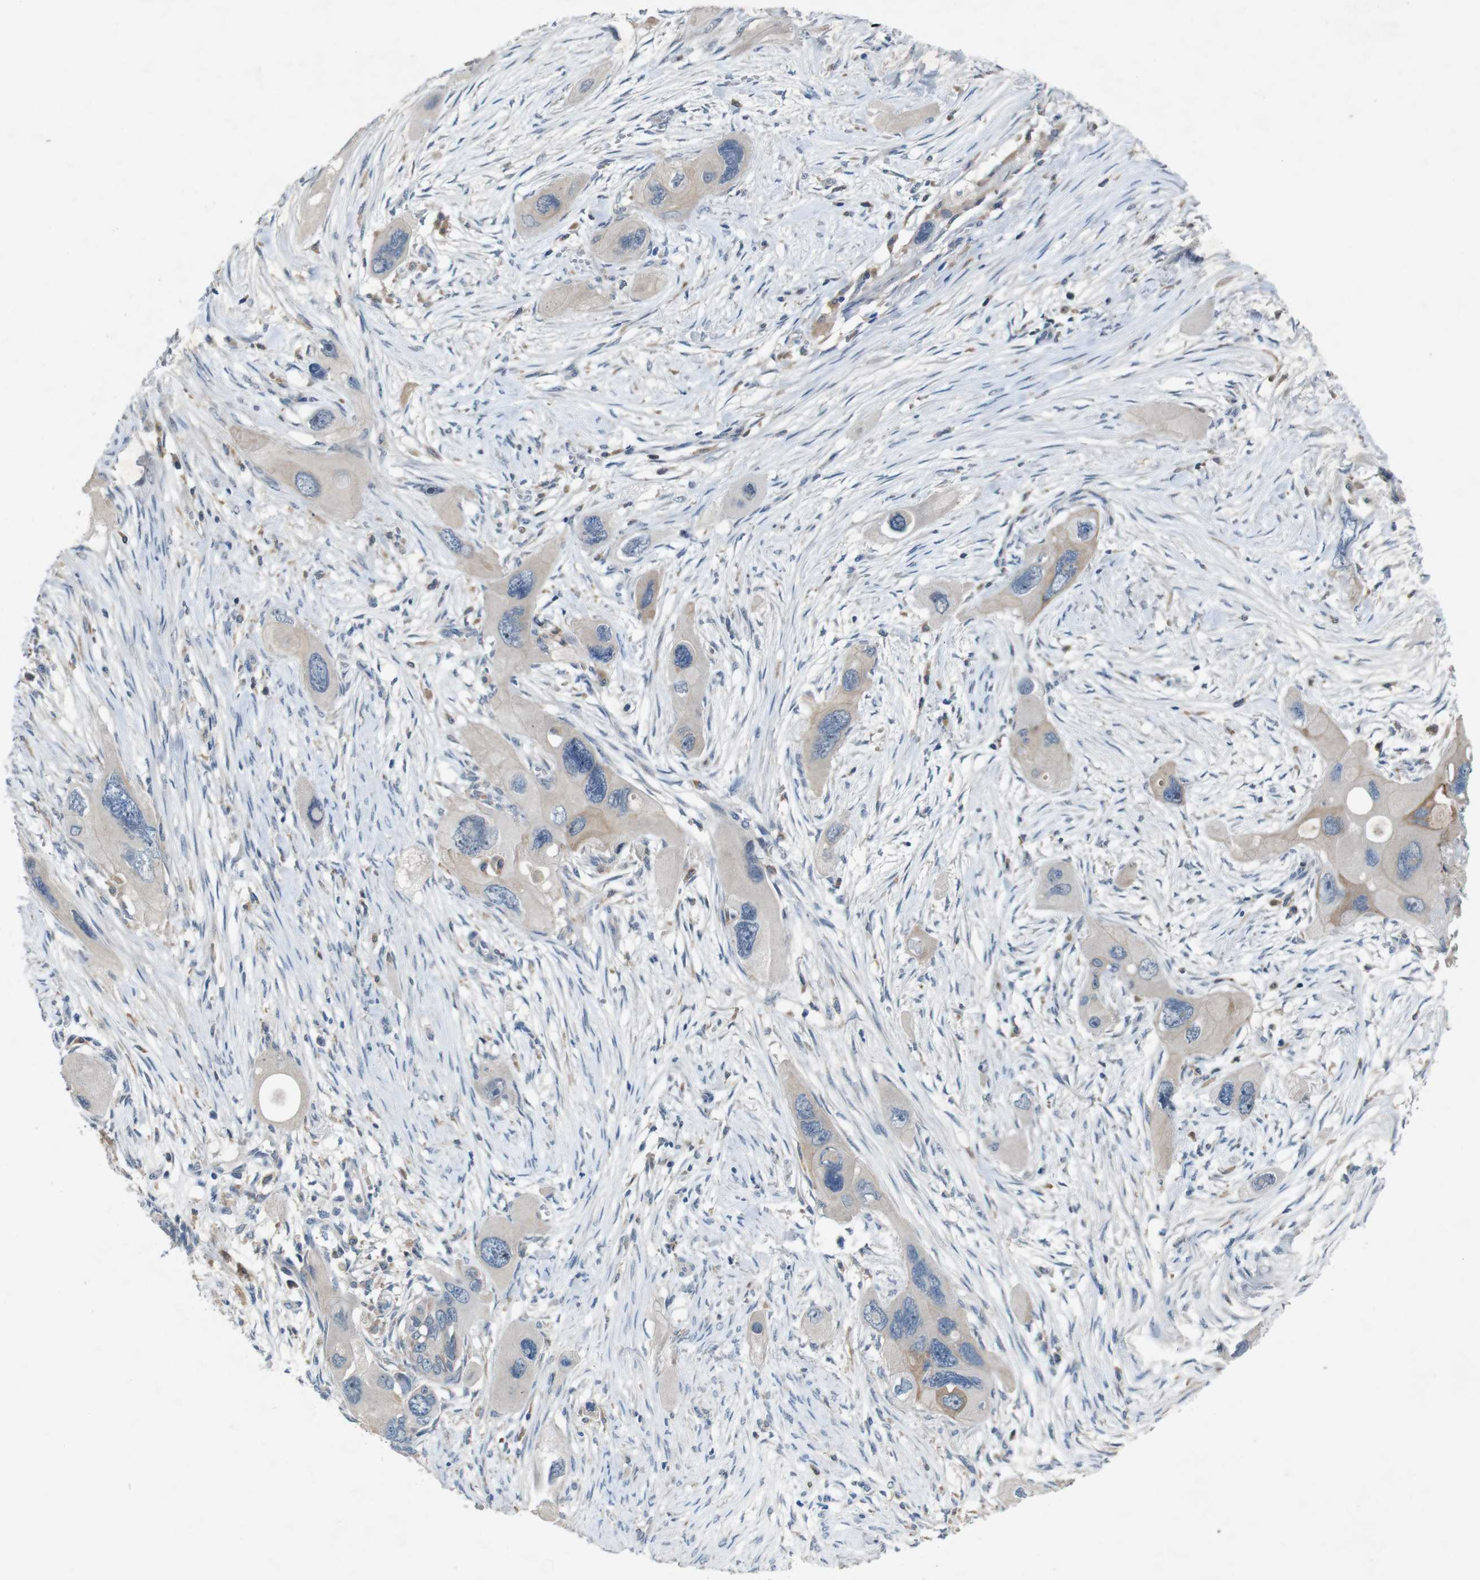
{"staining": {"intensity": "moderate", "quantity": ">75%", "location": "cytoplasmic/membranous"}, "tissue": "pancreatic cancer", "cell_type": "Tumor cells", "image_type": "cancer", "snomed": [{"axis": "morphology", "description": "Adenocarcinoma, NOS"}, {"axis": "topography", "description": "Pancreas"}], "caption": "Pancreatic cancer stained for a protein (brown) demonstrates moderate cytoplasmic/membranous positive positivity in approximately >75% of tumor cells.", "gene": "MOGAT3", "patient": {"sex": "male", "age": 73}}